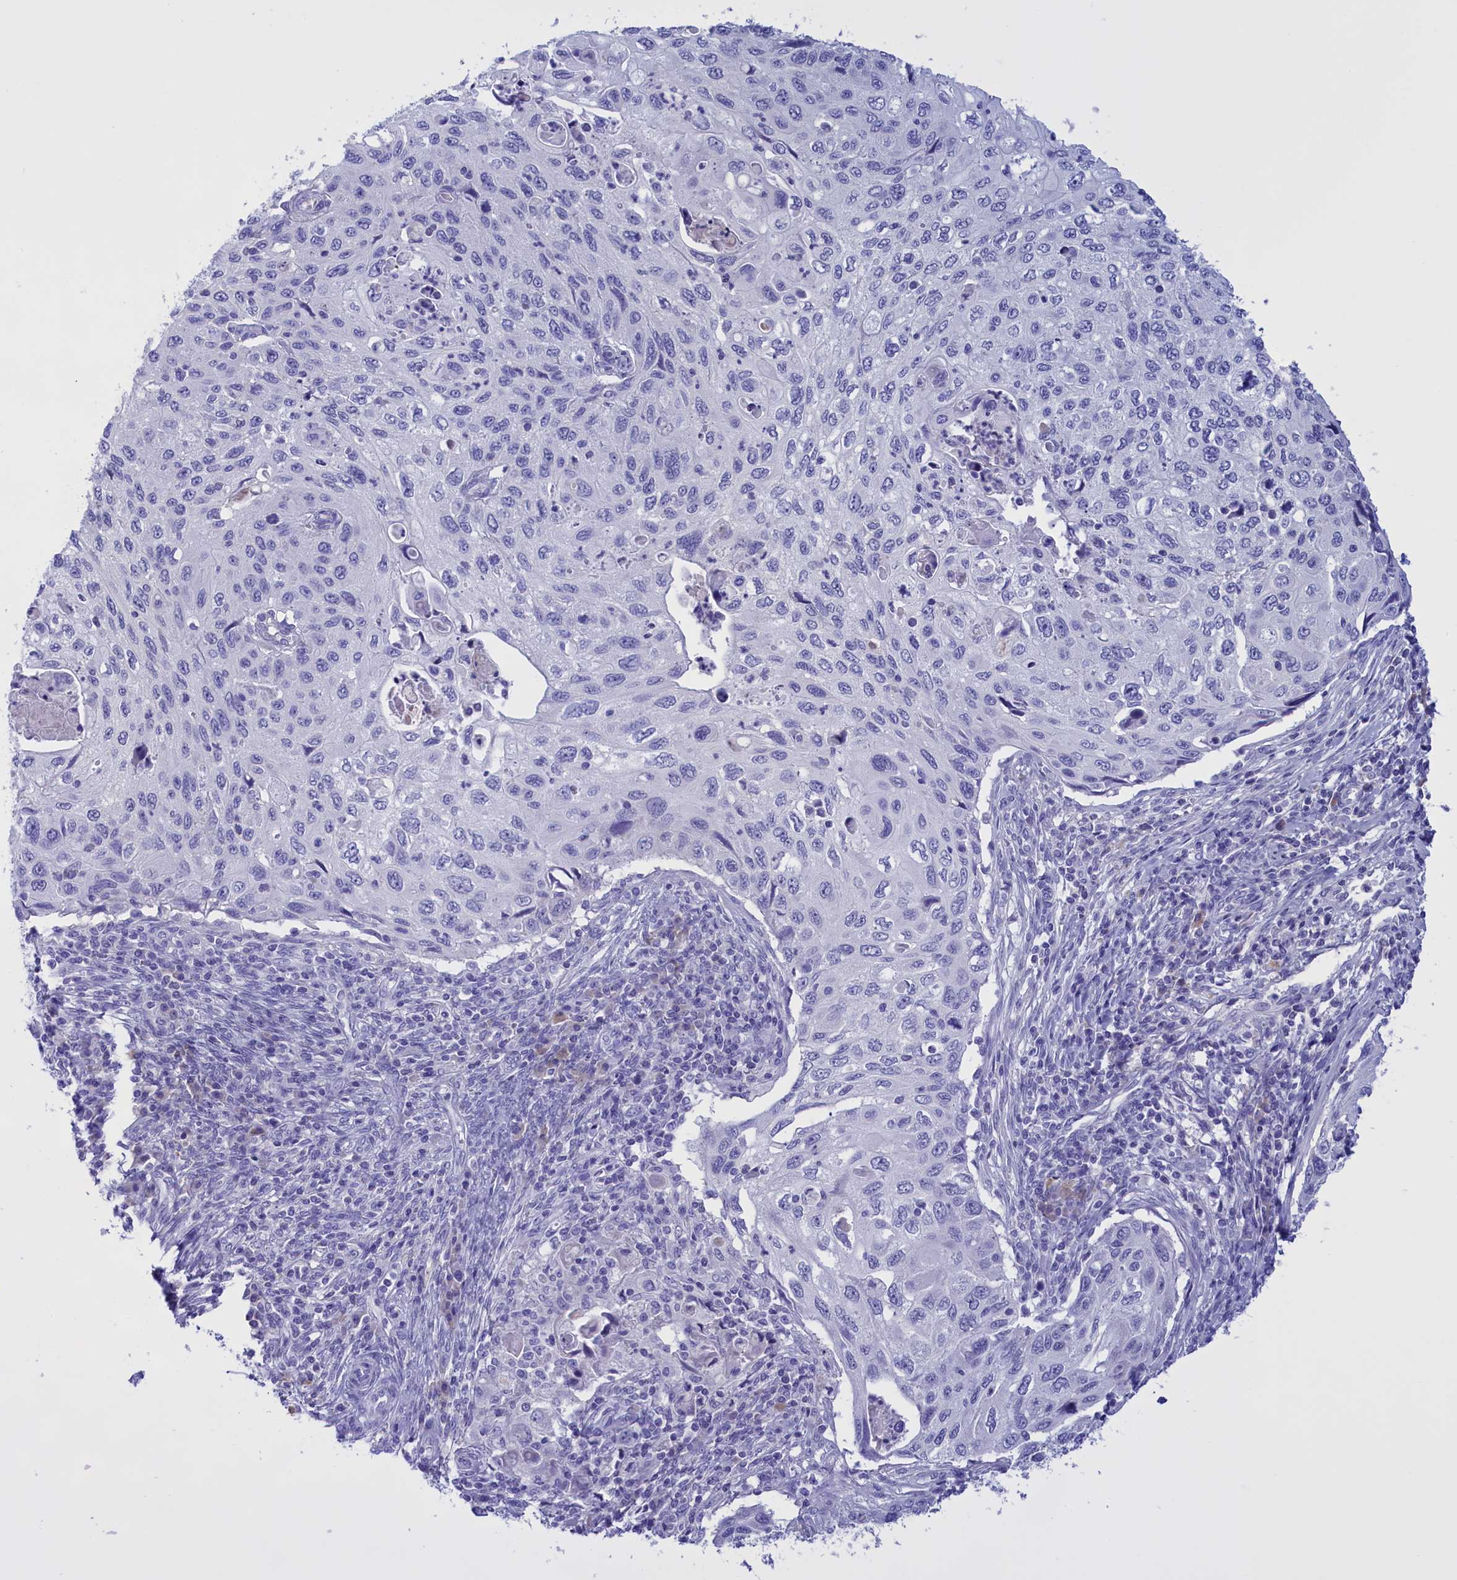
{"staining": {"intensity": "negative", "quantity": "none", "location": "none"}, "tissue": "cervical cancer", "cell_type": "Tumor cells", "image_type": "cancer", "snomed": [{"axis": "morphology", "description": "Squamous cell carcinoma, NOS"}, {"axis": "topography", "description": "Cervix"}], "caption": "This histopathology image is of cervical cancer stained with immunohistochemistry to label a protein in brown with the nuclei are counter-stained blue. There is no positivity in tumor cells.", "gene": "PROK2", "patient": {"sex": "female", "age": 70}}